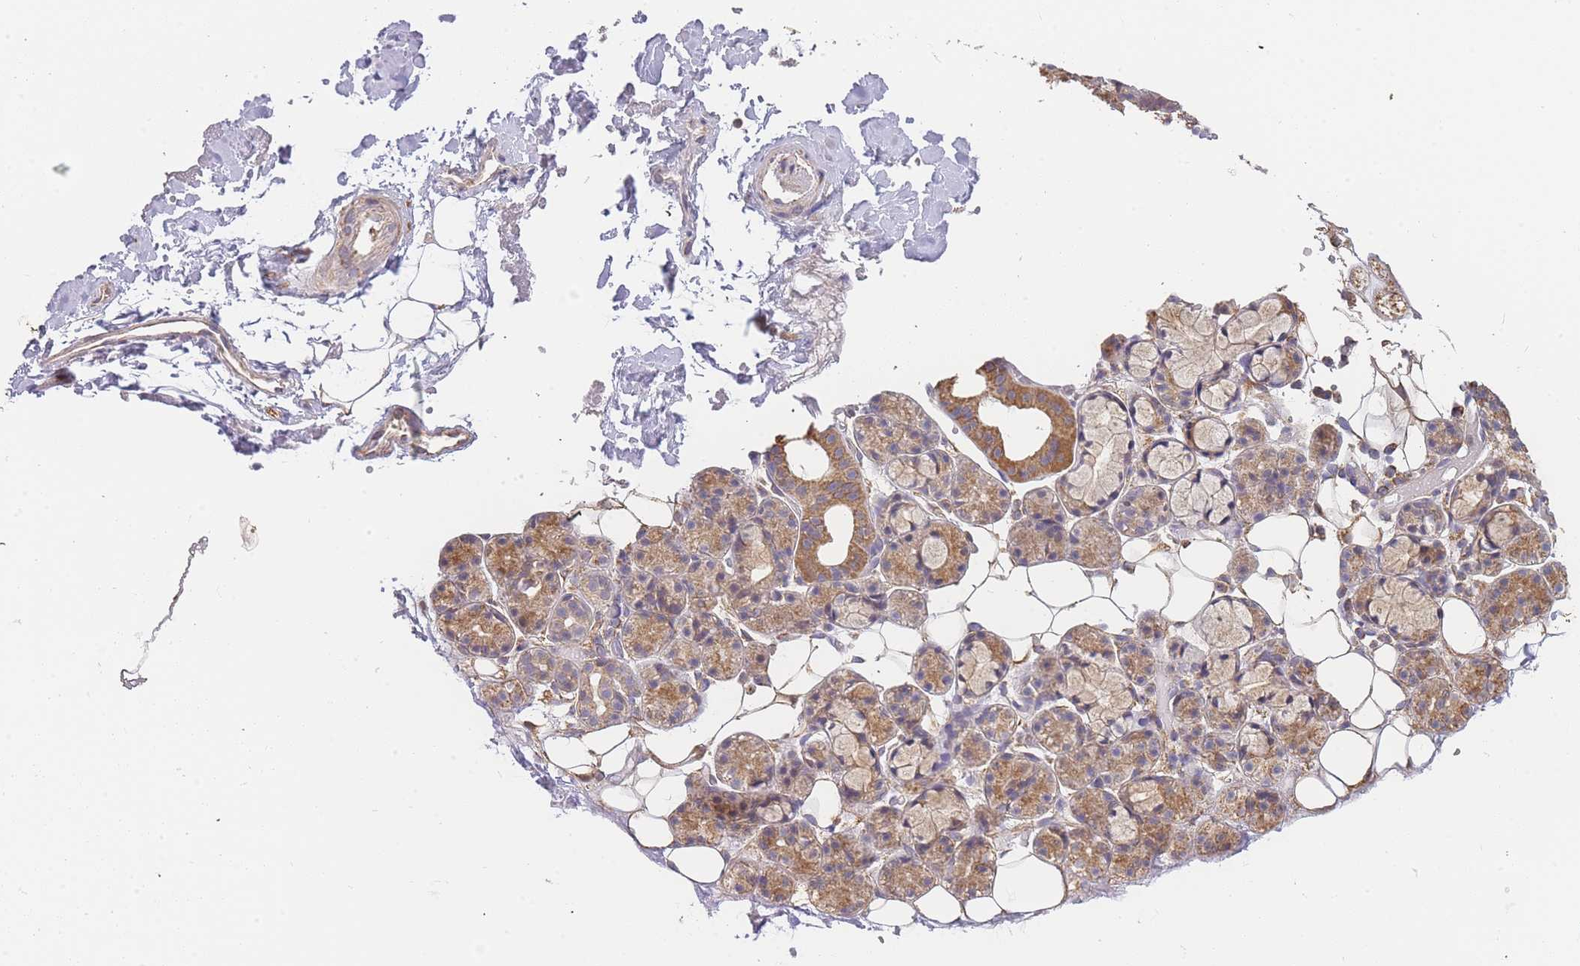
{"staining": {"intensity": "moderate", "quantity": ">75%", "location": "cytoplasmic/membranous"}, "tissue": "salivary gland", "cell_type": "Glandular cells", "image_type": "normal", "snomed": [{"axis": "morphology", "description": "Normal tissue, NOS"}, {"axis": "topography", "description": "Salivary gland"}], "caption": "Salivary gland stained with a brown dye shows moderate cytoplasmic/membranous positive positivity in about >75% of glandular cells.", "gene": "ADCY9", "patient": {"sex": "male", "age": 63}}